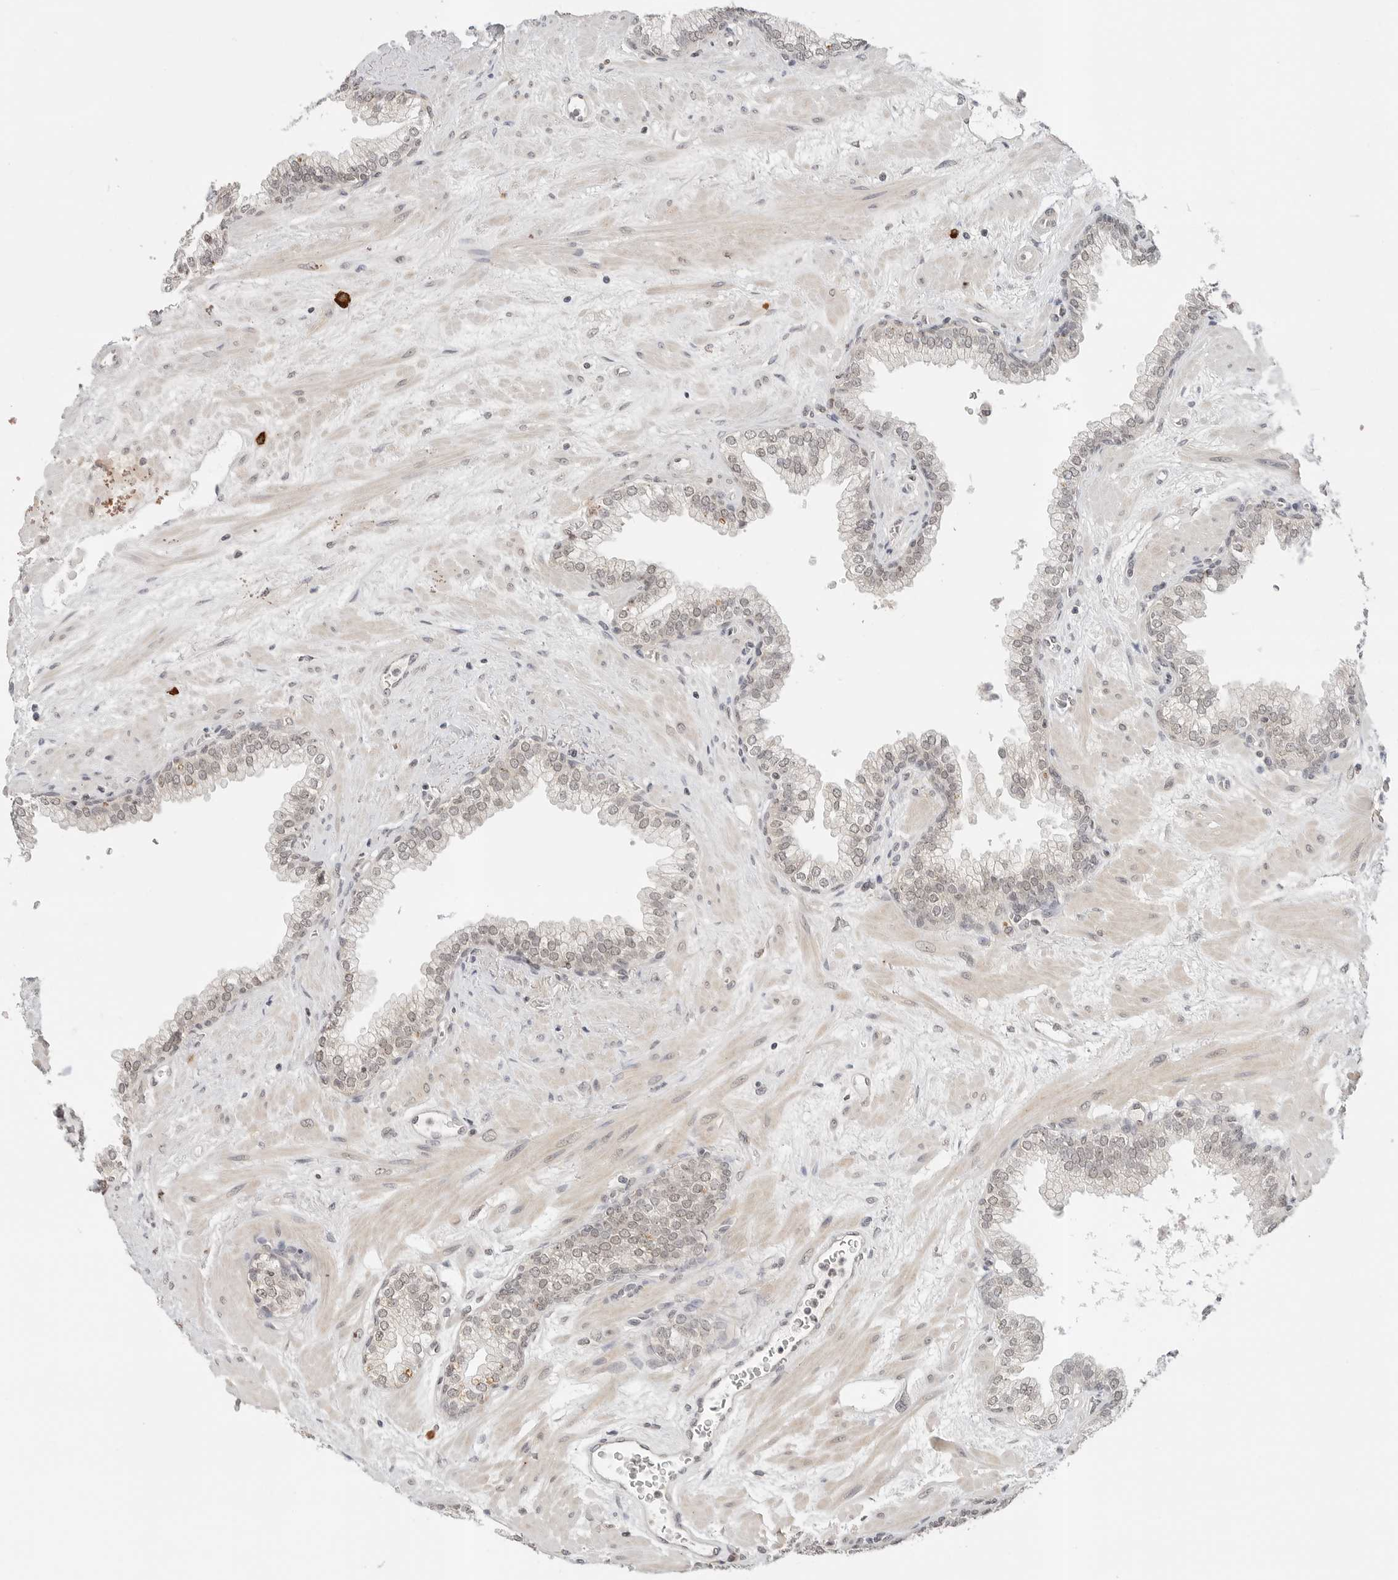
{"staining": {"intensity": "weak", "quantity": "<25%", "location": "cytoplasmic/membranous,nuclear"}, "tissue": "prostate", "cell_type": "Glandular cells", "image_type": "normal", "snomed": [{"axis": "morphology", "description": "Normal tissue, NOS"}, {"axis": "morphology", "description": "Urothelial carcinoma, Low grade"}, {"axis": "topography", "description": "Urinary bladder"}, {"axis": "topography", "description": "Prostate"}], "caption": "High power microscopy histopathology image of an immunohistochemistry (IHC) image of unremarkable prostate, revealing no significant expression in glandular cells. The staining was performed using DAB (3,3'-diaminobenzidine) to visualize the protein expression in brown, while the nuclei were stained in blue with hematoxylin (Magnification: 20x).", "gene": "IL24", "patient": {"sex": "male", "age": 60}}